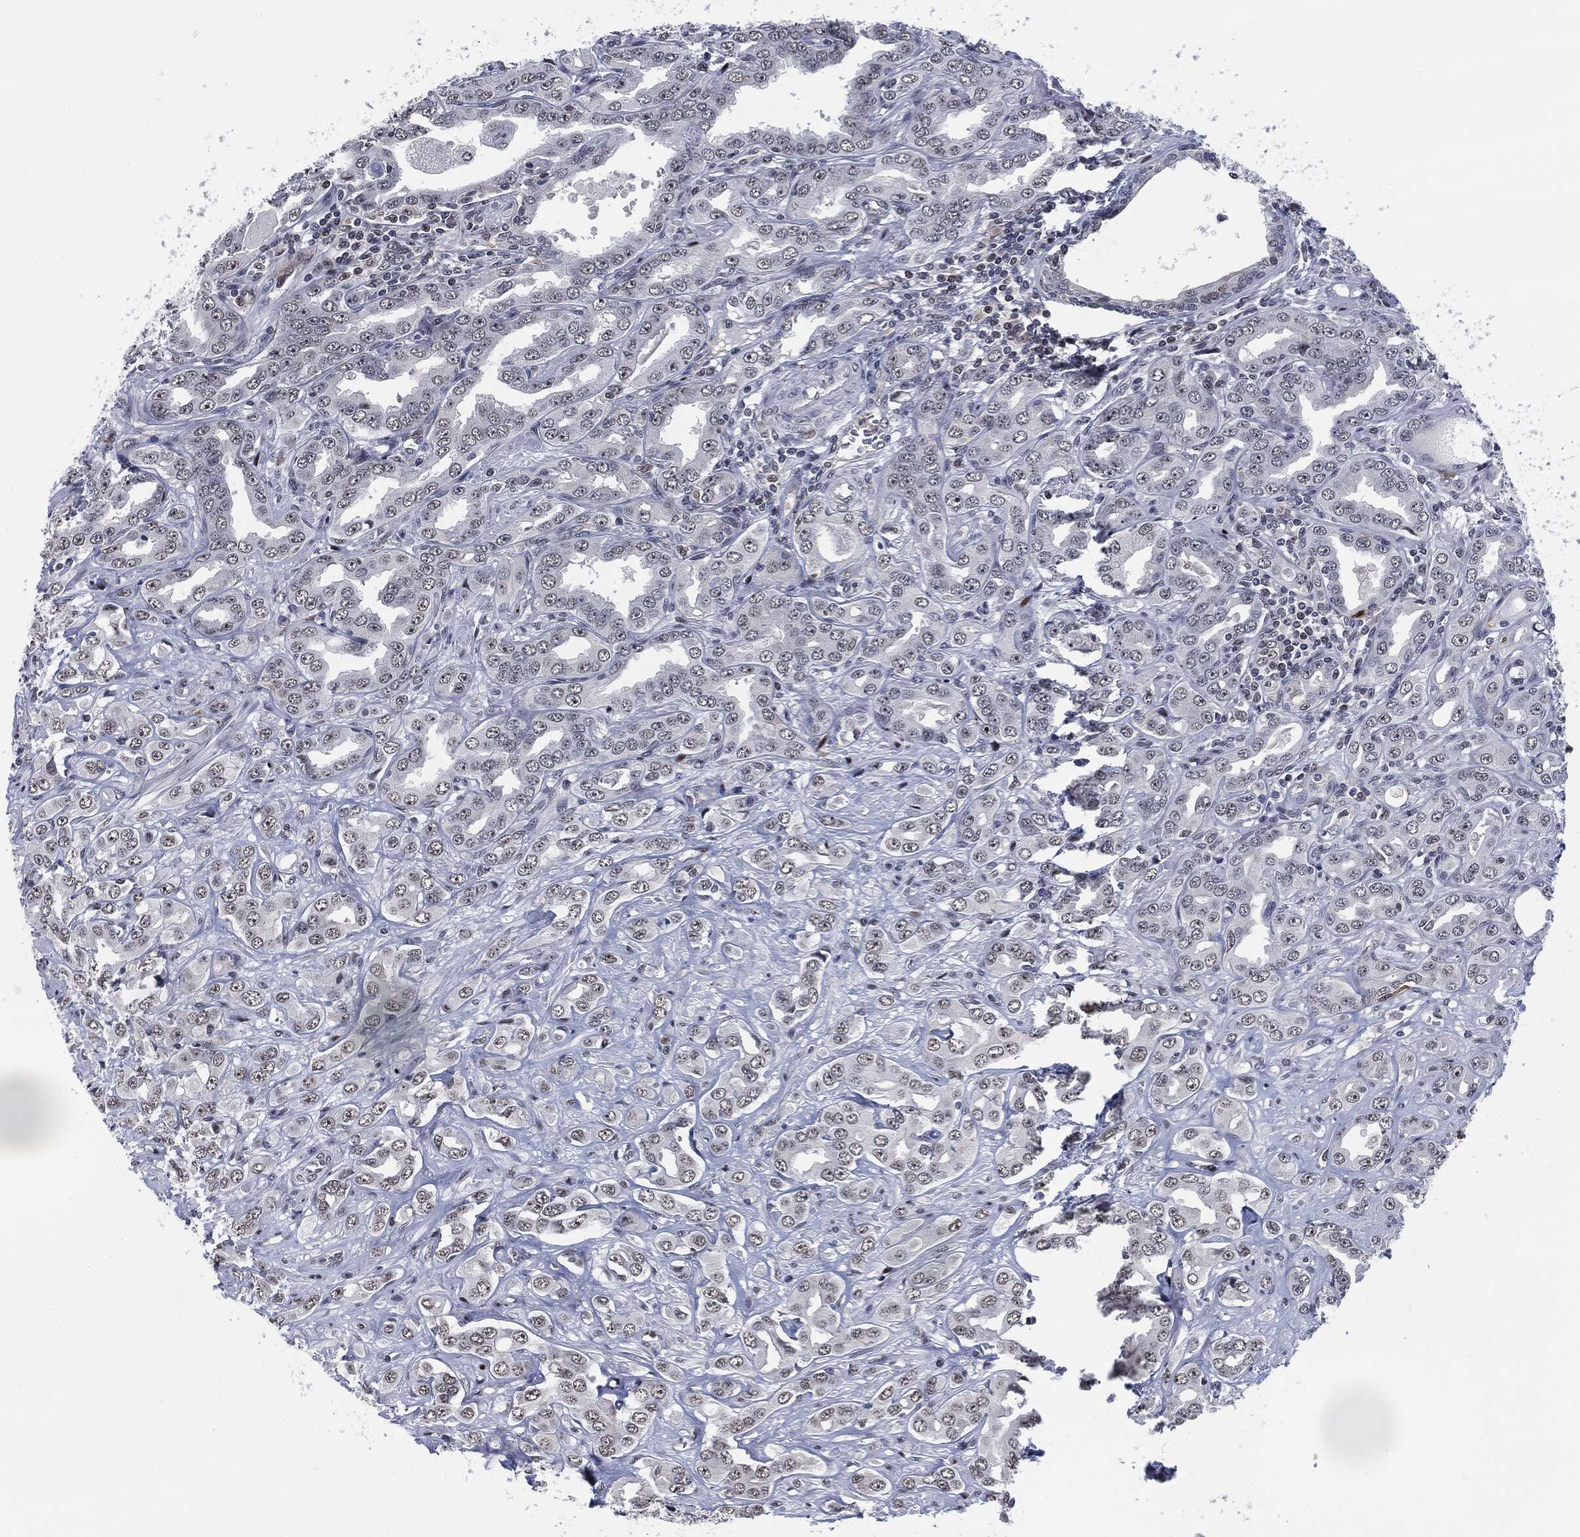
{"staining": {"intensity": "negative", "quantity": "none", "location": "none"}, "tissue": "prostate cancer", "cell_type": "Tumor cells", "image_type": "cancer", "snomed": [{"axis": "morphology", "description": "Adenocarcinoma, NOS"}, {"axis": "topography", "description": "Prostate and seminal vesicle, NOS"}, {"axis": "topography", "description": "Prostate"}], "caption": "An immunohistochemistry photomicrograph of prostate adenocarcinoma is shown. There is no staining in tumor cells of prostate adenocarcinoma. The staining is performed using DAB brown chromogen with nuclei counter-stained in using hematoxylin.", "gene": "AKT2", "patient": {"sex": "male", "age": 69}}